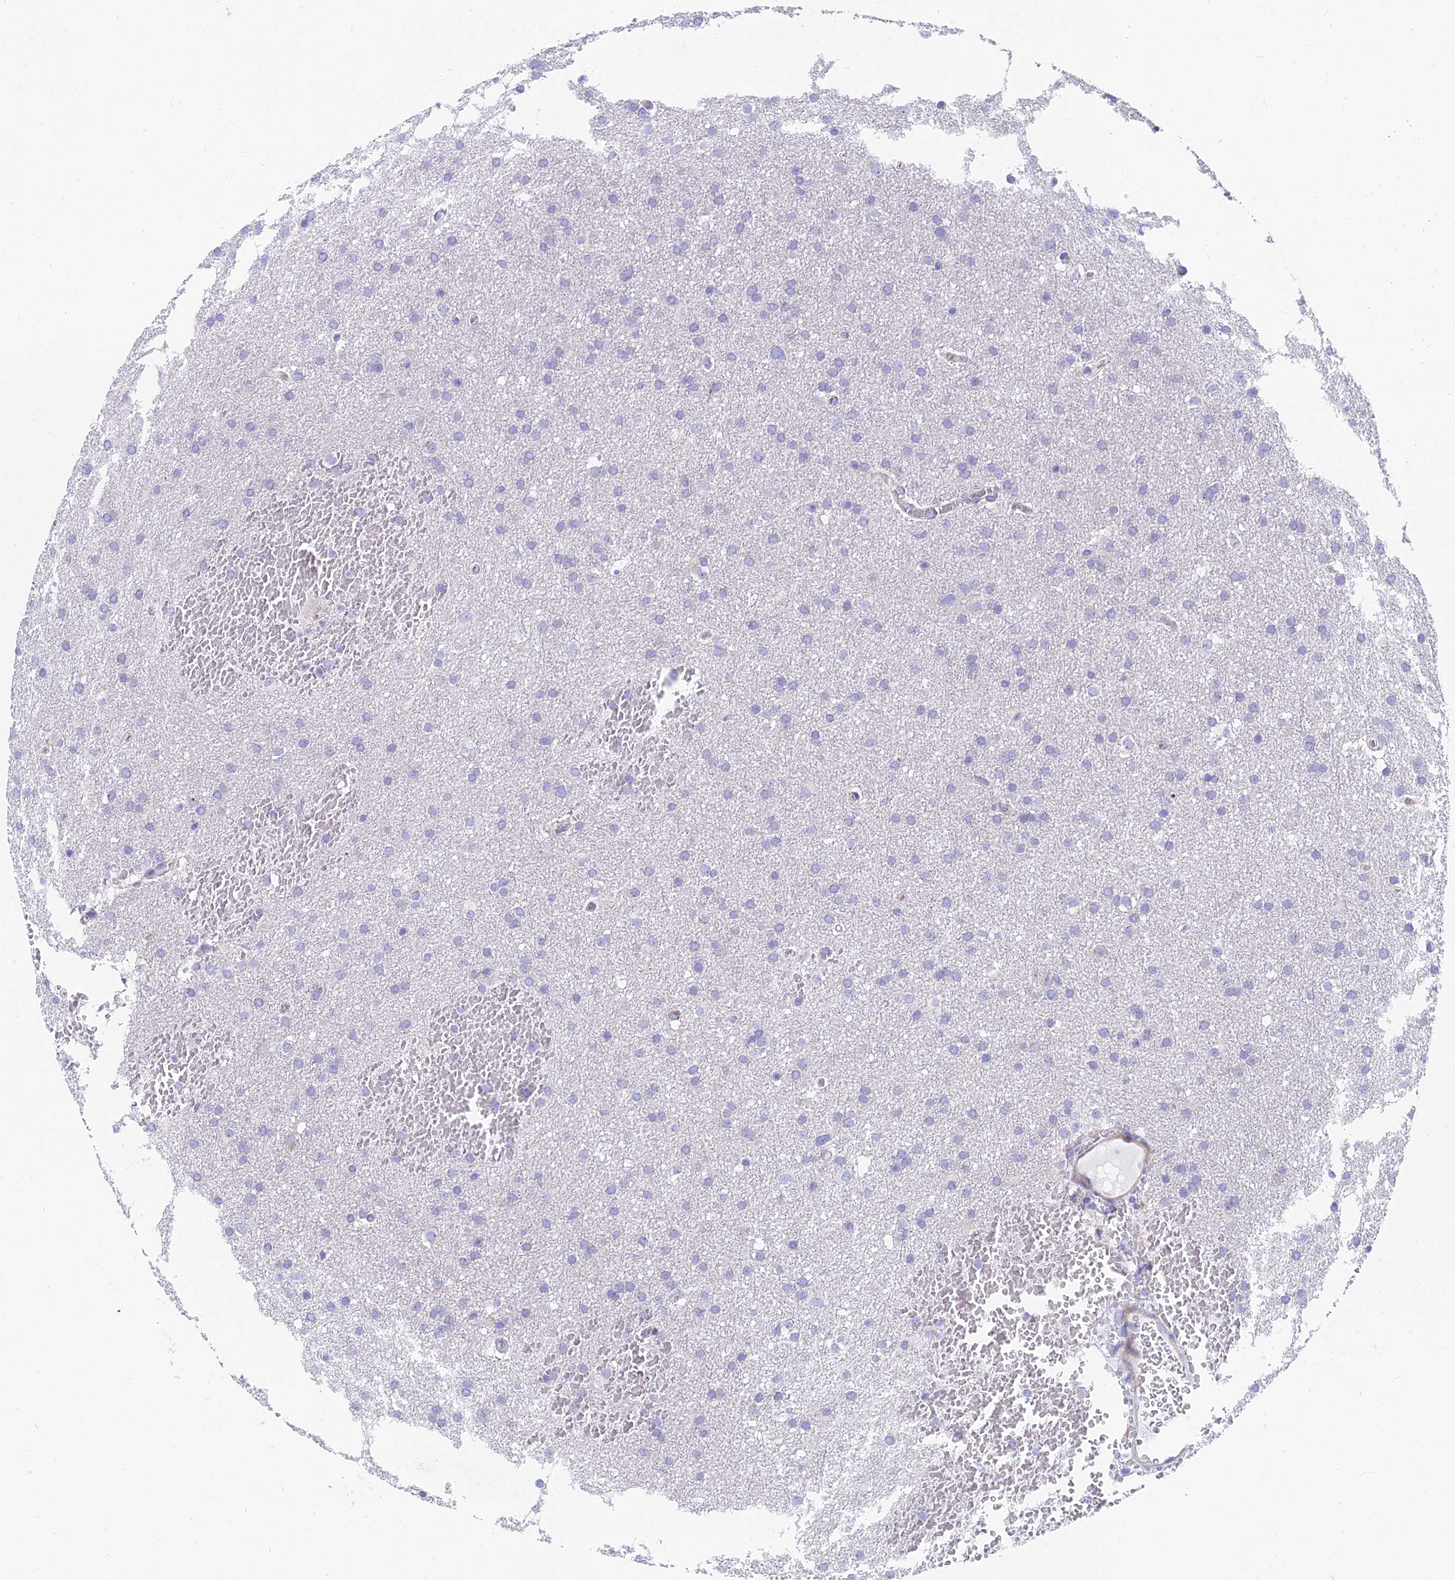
{"staining": {"intensity": "negative", "quantity": "none", "location": "none"}, "tissue": "glioma", "cell_type": "Tumor cells", "image_type": "cancer", "snomed": [{"axis": "morphology", "description": "Glioma, malignant, High grade"}, {"axis": "topography", "description": "Cerebral cortex"}], "caption": "Immunohistochemical staining of human glioma exhibits no significant positivity in tumor cells.", "gene": "MVB12A", "patient": {"sex": "female", "age": 36}}